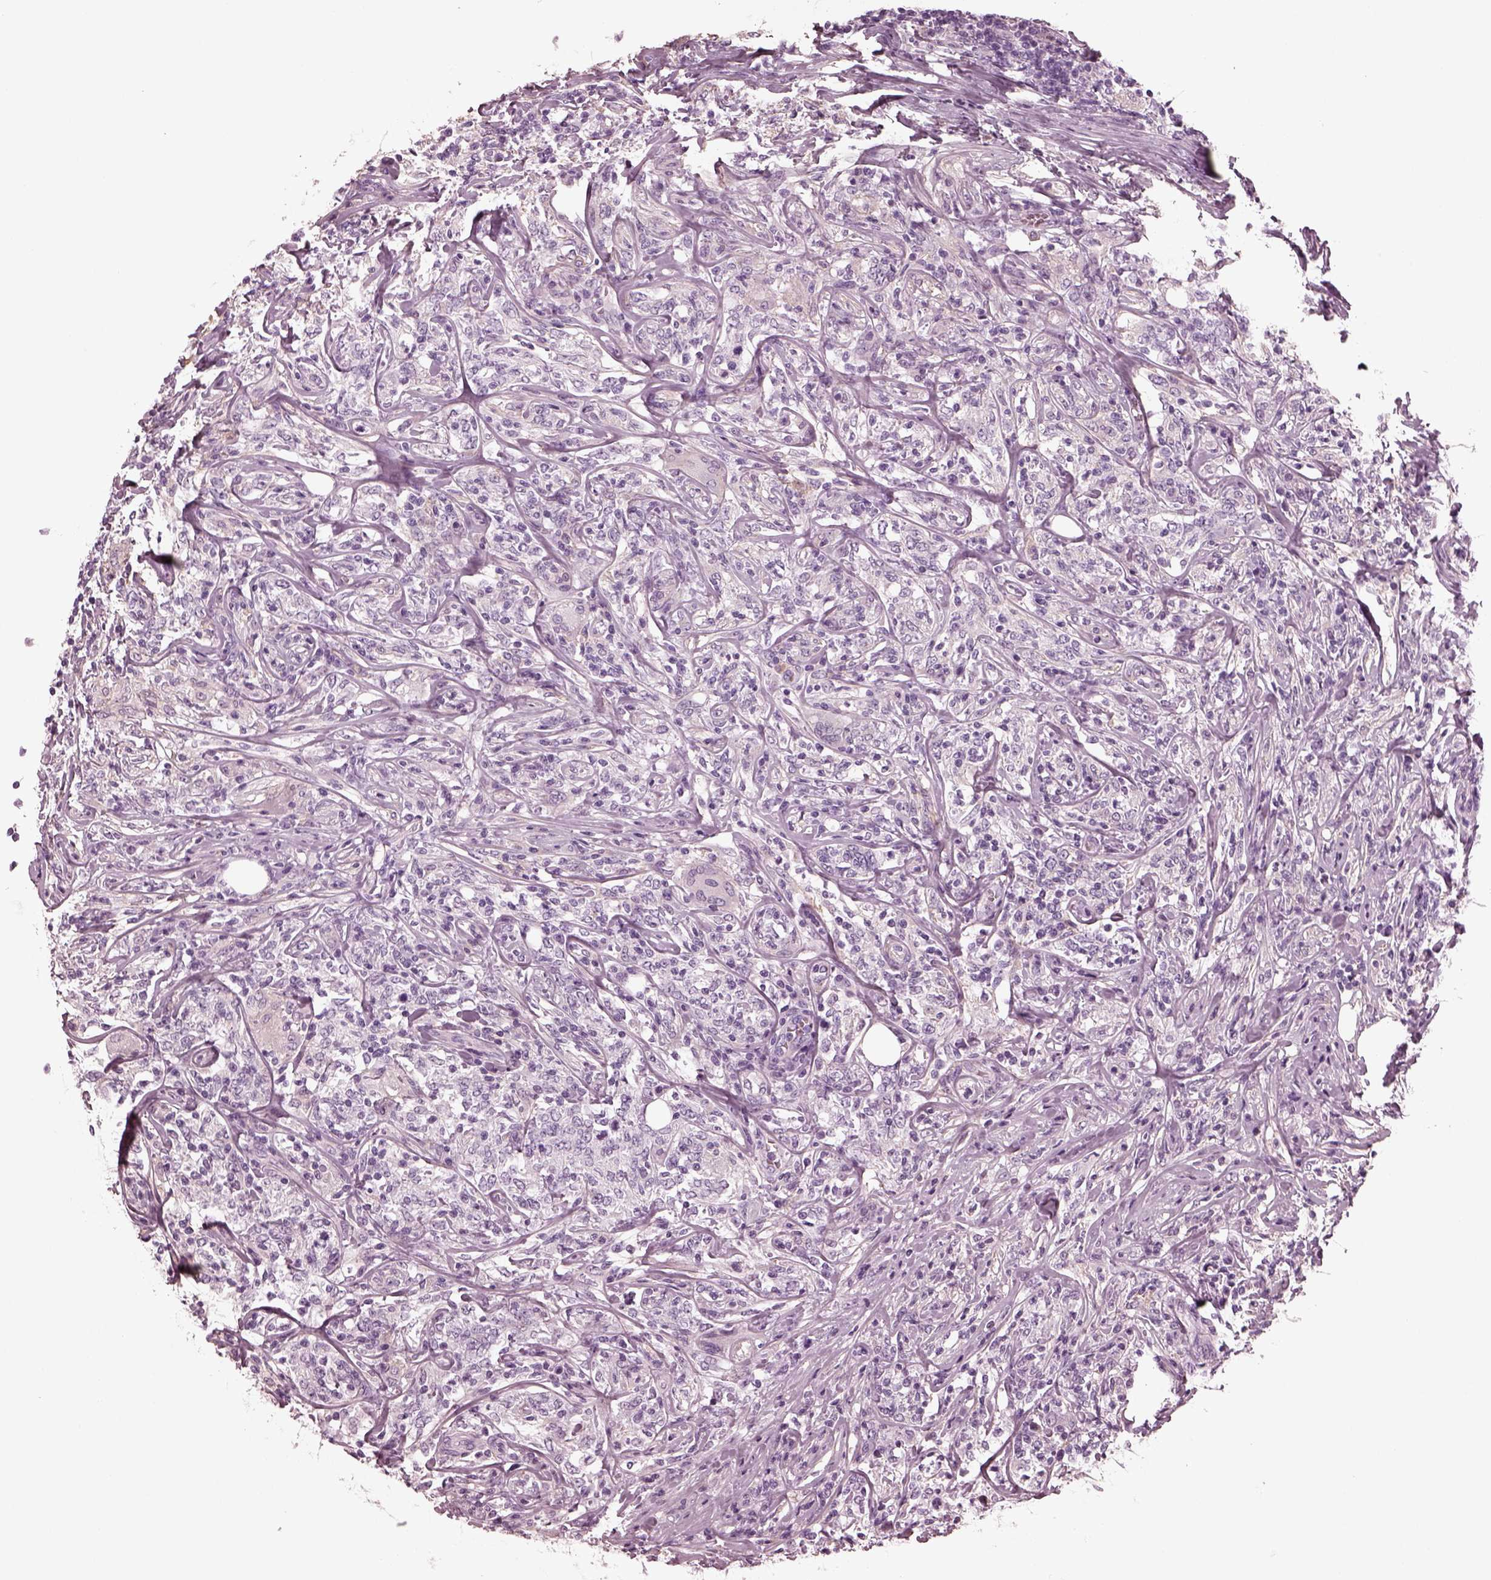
{"staining": {"intensity": "negative", "quantity": "none", "location": "none"}, "tissue": "lymphoma", "cell_type": "Tumor cells", "image_type": "cancer", "snomed": [{"axis": "morphology", "description": "Malignant lymphoma, non-Hodgkin's type, High grade"}, {"axis": "topography", "description": "Lymph node"}], "caption": "IHC image of human lymphoma stained for a protein (brown), which shows no expression in tumor cells.", "gene": "CGA", "patient": {"sex": "female", "age": 84}}